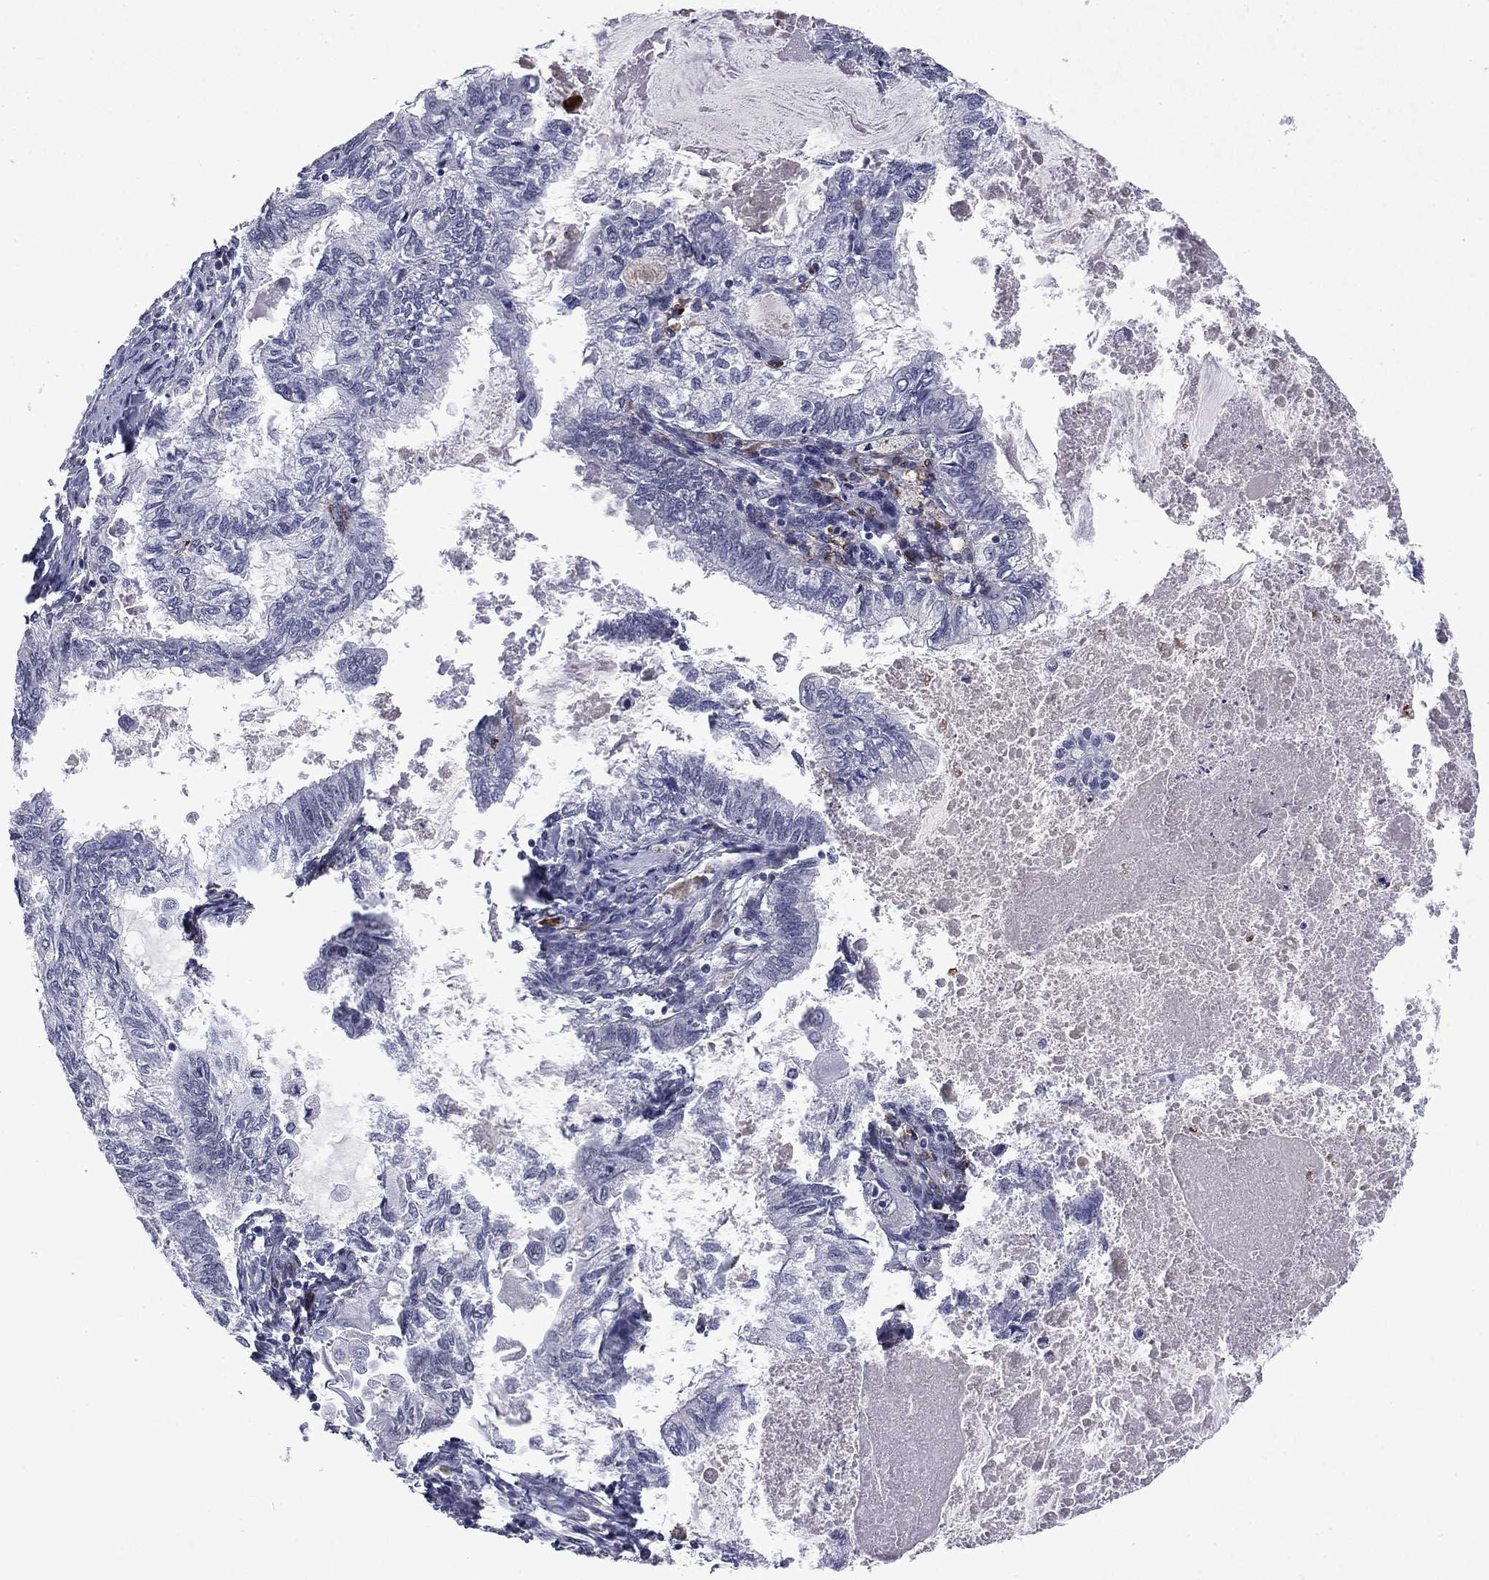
{"staining": {"intensity": "negative", "quantity": "none", "location": "none"}, "tissue": "endometrial cancer", "cell_type": "Tumor cells", "image_type": "cancer", "snomed": [{"axis": "morphology", "description": "Adenocarcinoma, NOS"}, {"axis": "topography", "description": "Endometrium"}], "caption": "This is an IHC micrograph of adenocarcinoma (endometrial). There is no staining in tumor cells.", "gene": "ECM1", "patient": {"sex": "female", "age": 86}}